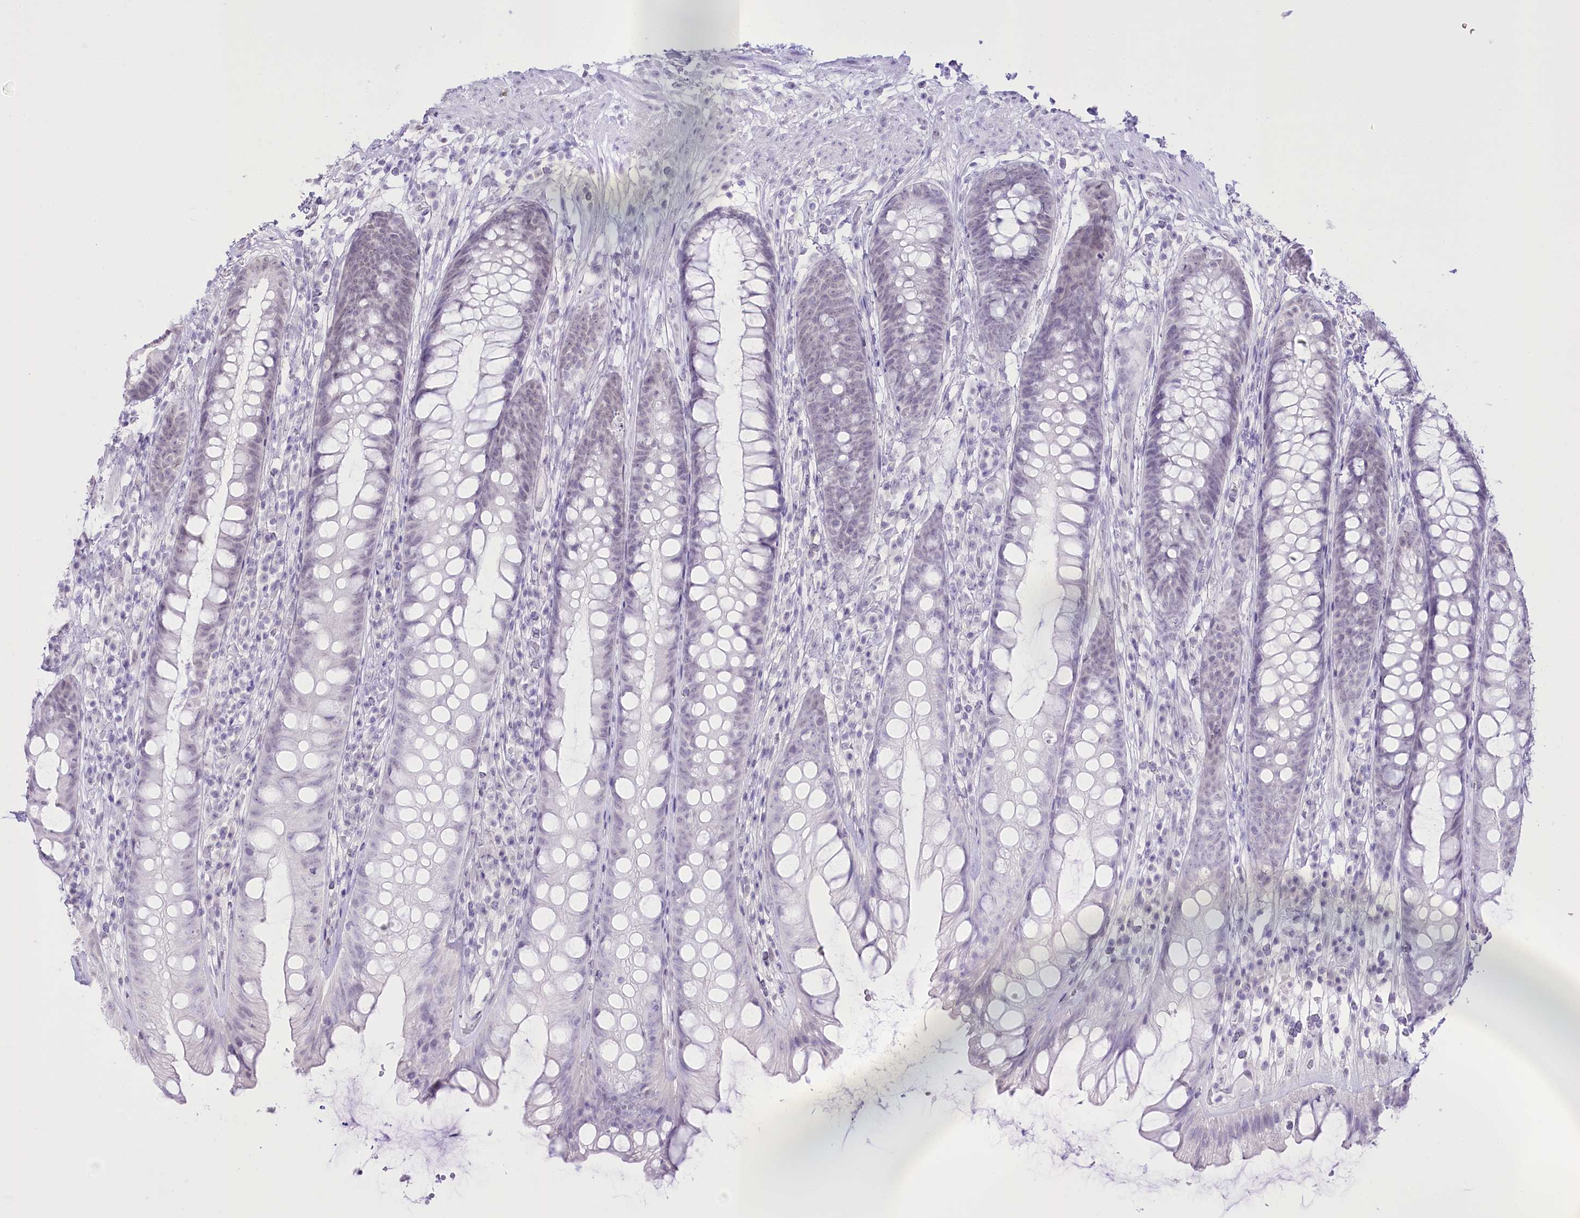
{"staining": {"intensity": "negative", "quantity": "none", "location": "none"}, "tissue": "rectum", "cell_type": "Glandular cells", "image_type": "normal", "snomed": [{"axis": "morphology", "description": "Normal tissue, NOS"}, {"axis": "topography", "description": "Rectum"}], "caption": "Glandular cells are negative for brown protein staining in normal rectum. The staining was performed using DAB to visualize the protein expression in brown, while the nuclei were stained in blue with hematoxylin (Magnification: 20x).", "gene": "SLC39A10", "patient": {"sex": "male", "age": 74}}